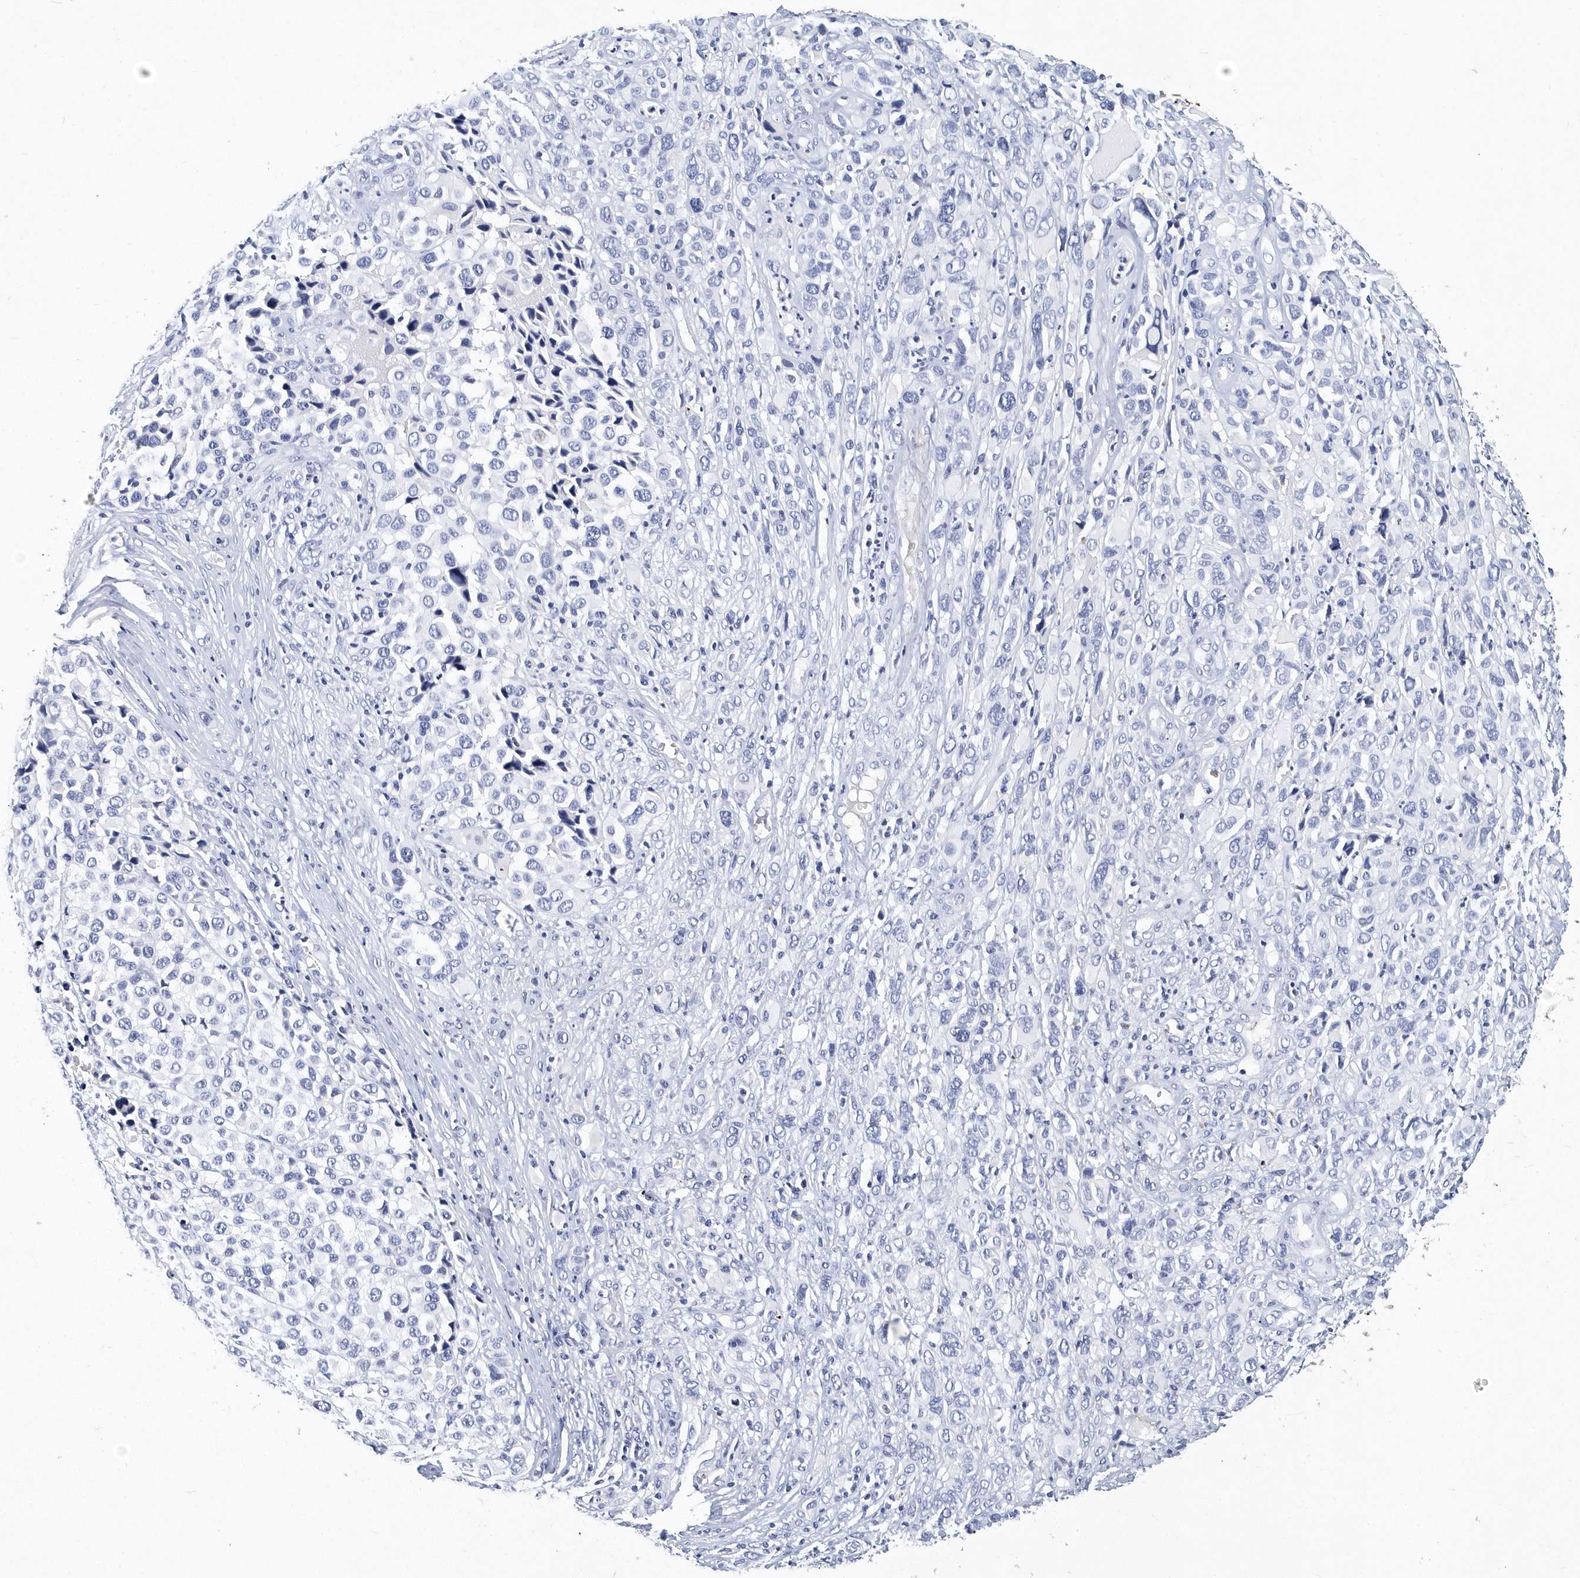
{"staining": {"intensity": "negative", "quantity": "none", "location": "none"}, "tissue": "melanoma", "cell_type": "Tumor cells", "image_type": "cancer", "snomed": [{"axis": "morphology", "description": "Malignant melanoma, NOS"}, {"axis": "topography", "description": "Skin of trunk"}], "caption": "Tumor cells are negative for brown protein staining in malignant melanoma.", "gene": "ITGA2B", "patient": {"sex": "male", "age": 71}}